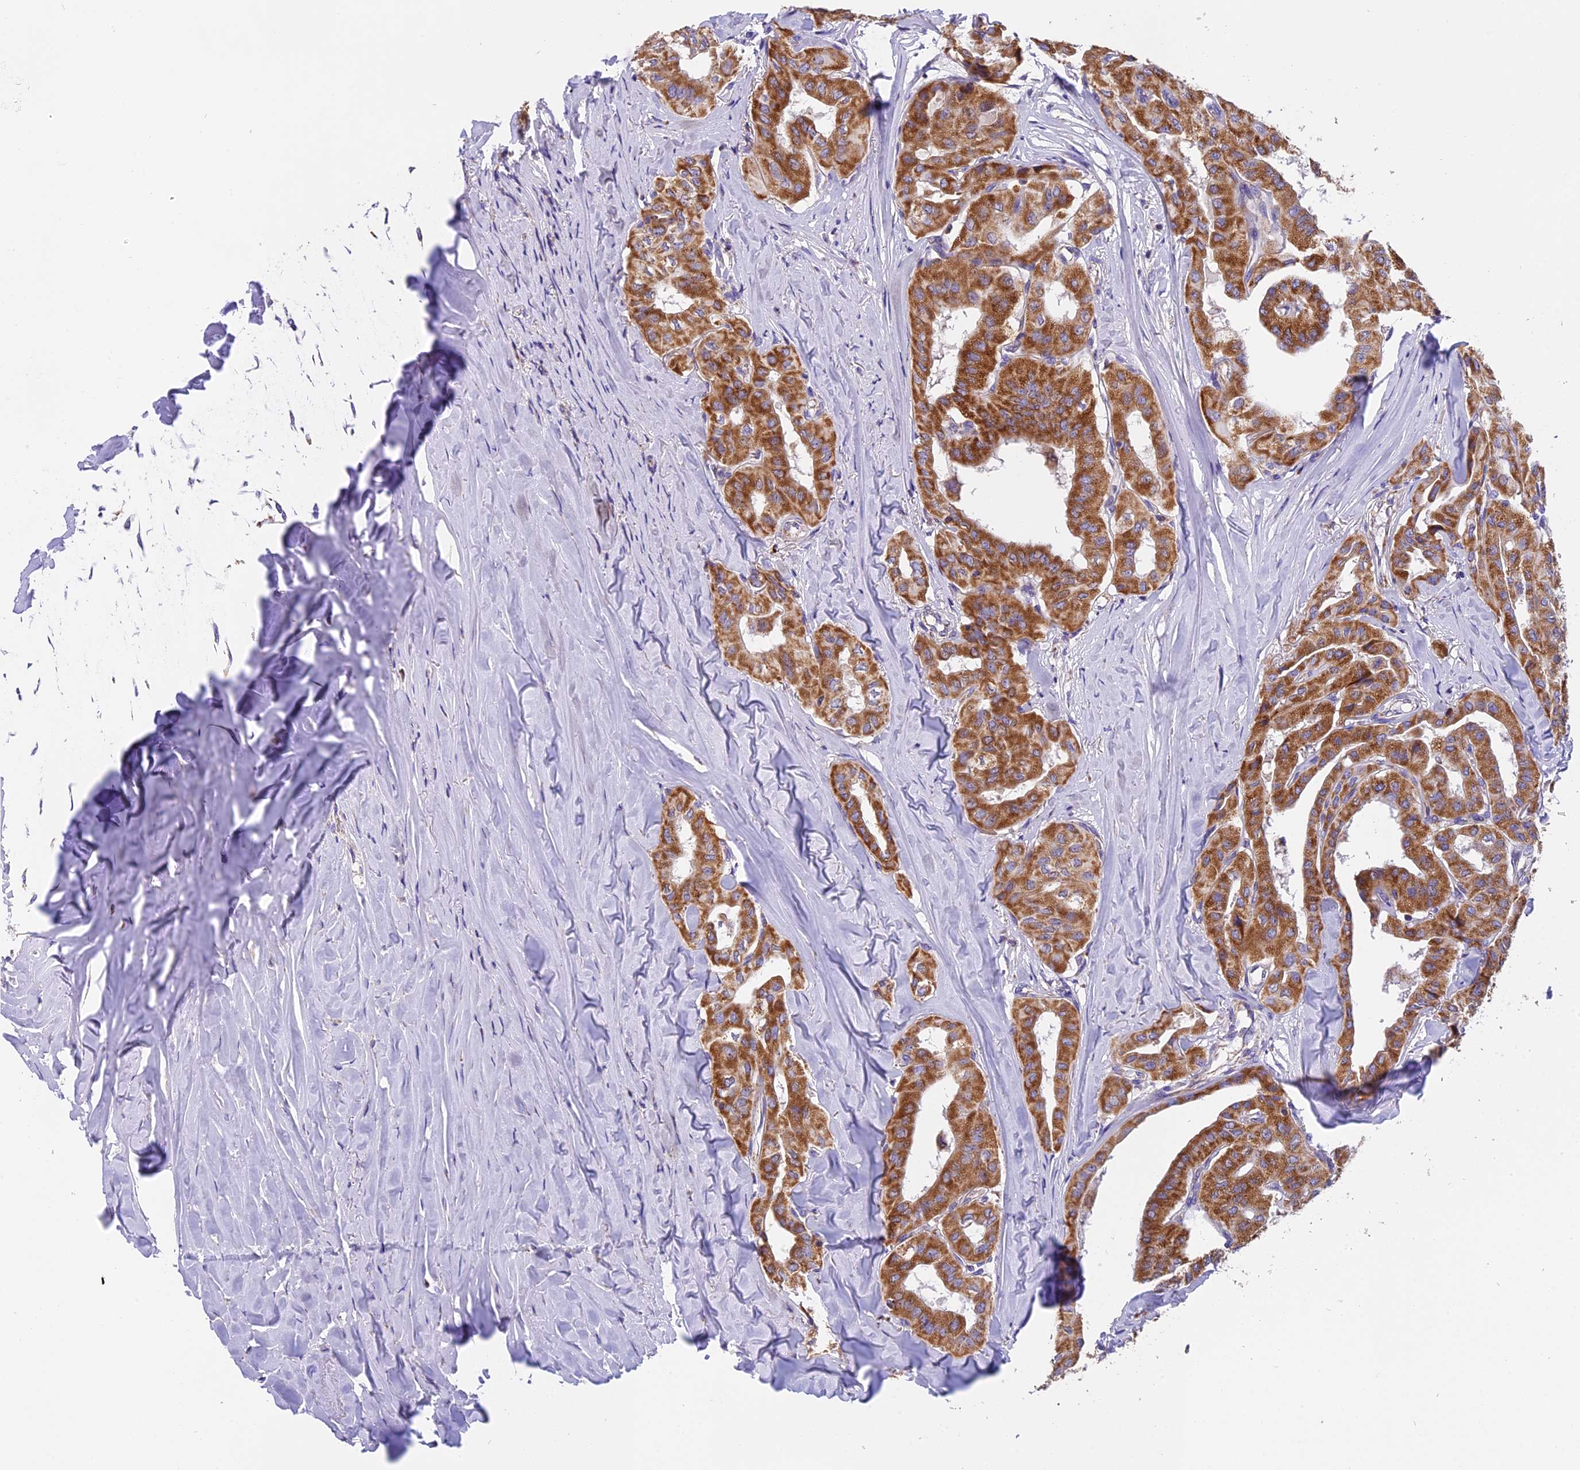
{"staining": {"intensity": "moderate", "quantity": ">75%", "location": "cytoplasmic/membranous"}, "tissue": "thyroid cancer", "cell_type": "Tumor cells", "image_type": "cancer", "snomed": [{"axis": "morphology", "description": "Papillary adenocarcinoma, NOS"}, {"axis": "topography", "description": "Thyroid gland"}], "caption": "Protein analysis of thyroid cancer tissue demonstrates moderate cytoplasmic/membranous positivity in approximately >75% of tumor cells.", "gene": "MGME1", "patient": {"sex": "female", "age": 59}}